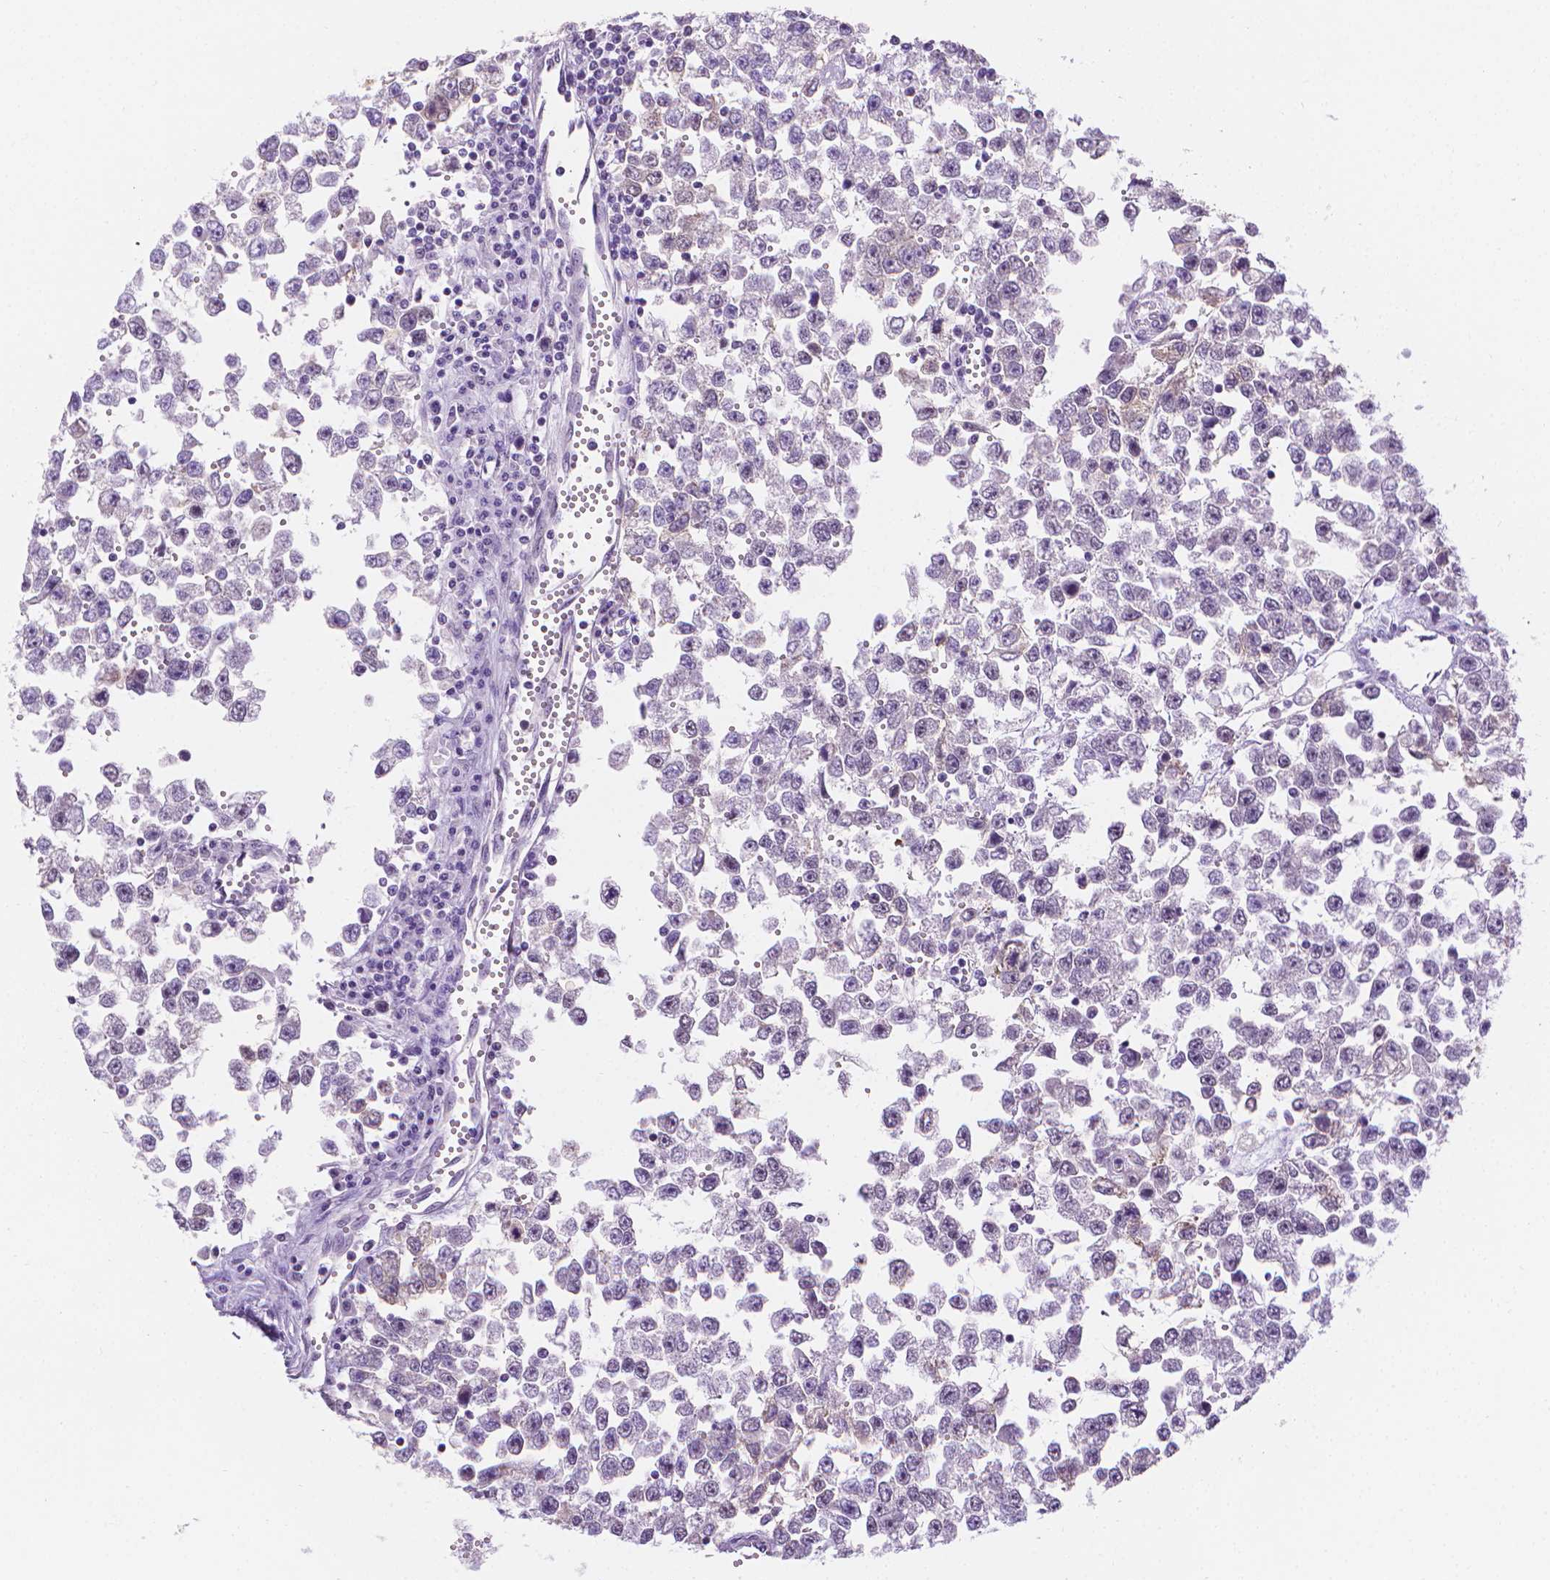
{"staining": {"intensity": "negative", "quantity": "none", "location": "none"}, "tissue": "testis cancer", "cell_type": "Tumor cells", "image_type": "cancer", "snomed": [{"axis": "morphology", "description": "Seminoma, NOS"}, {"axis": "topography", "description": "Testis"}], "caption": "This is an immunohistochemistry photomicrograph of testis cancer. There is no positivity in tumor cells.", "gene": "FASN", "patient": {"sex": "male", "age": 34}}